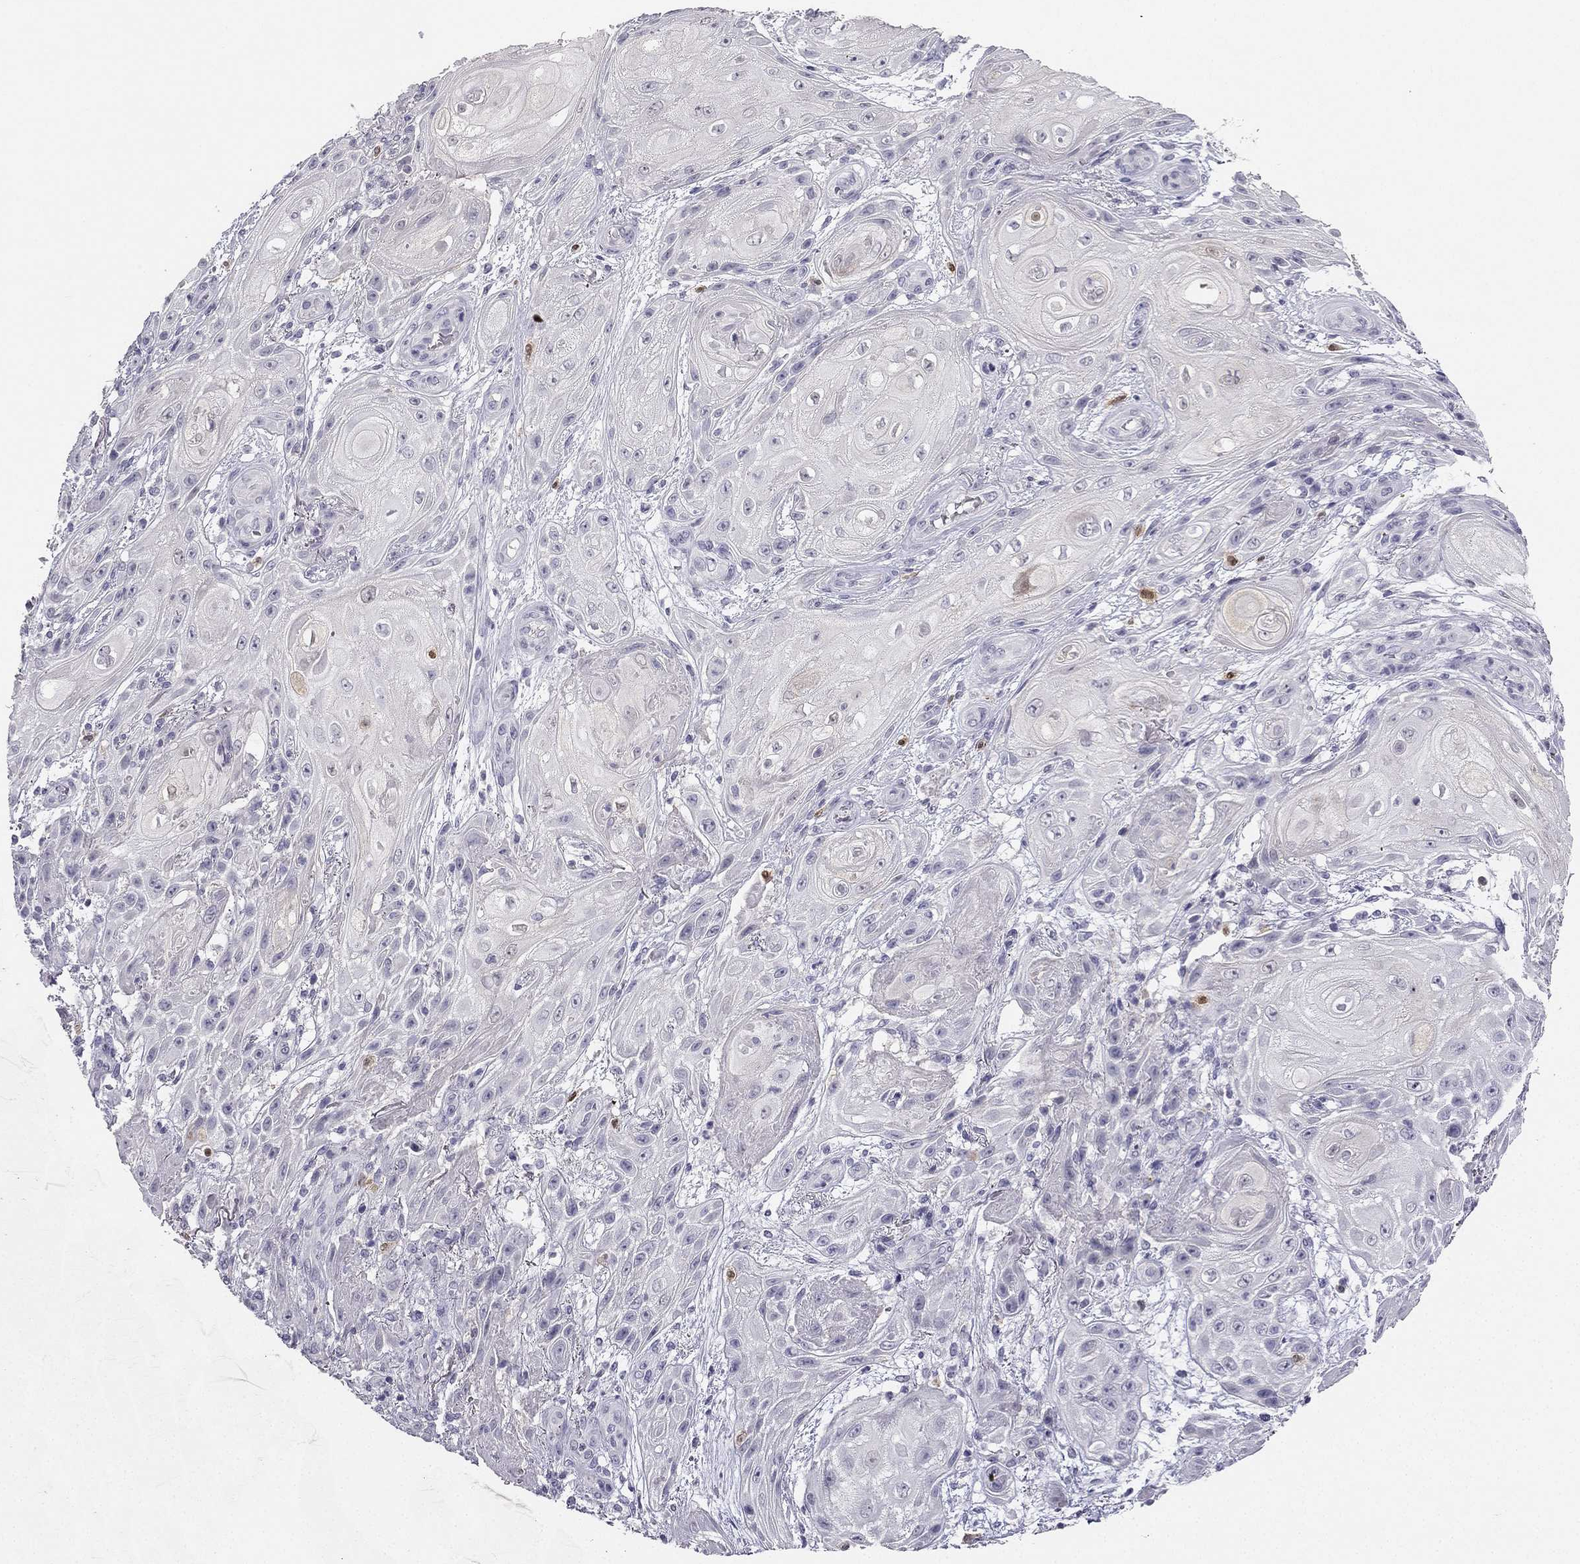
{"staining": {"intensity": "negative", "quantity": "none", "location": "none"}, "tissue": "skin cancer", "cell_type": "Tumor cells", "image_type": "cancer", "snomed": [{"axis": "morphology", "description": "Squamous cell carcinoma, NOS"}, {"axis": "topography", "description": "Skin"}], "caption": "A histopathology image of skin squamous cell carcinoma stained for a protein reveals no brown staining in tumor cells.", "gene": "CALB2", "patient": {"sex": "male", "age": 62}}